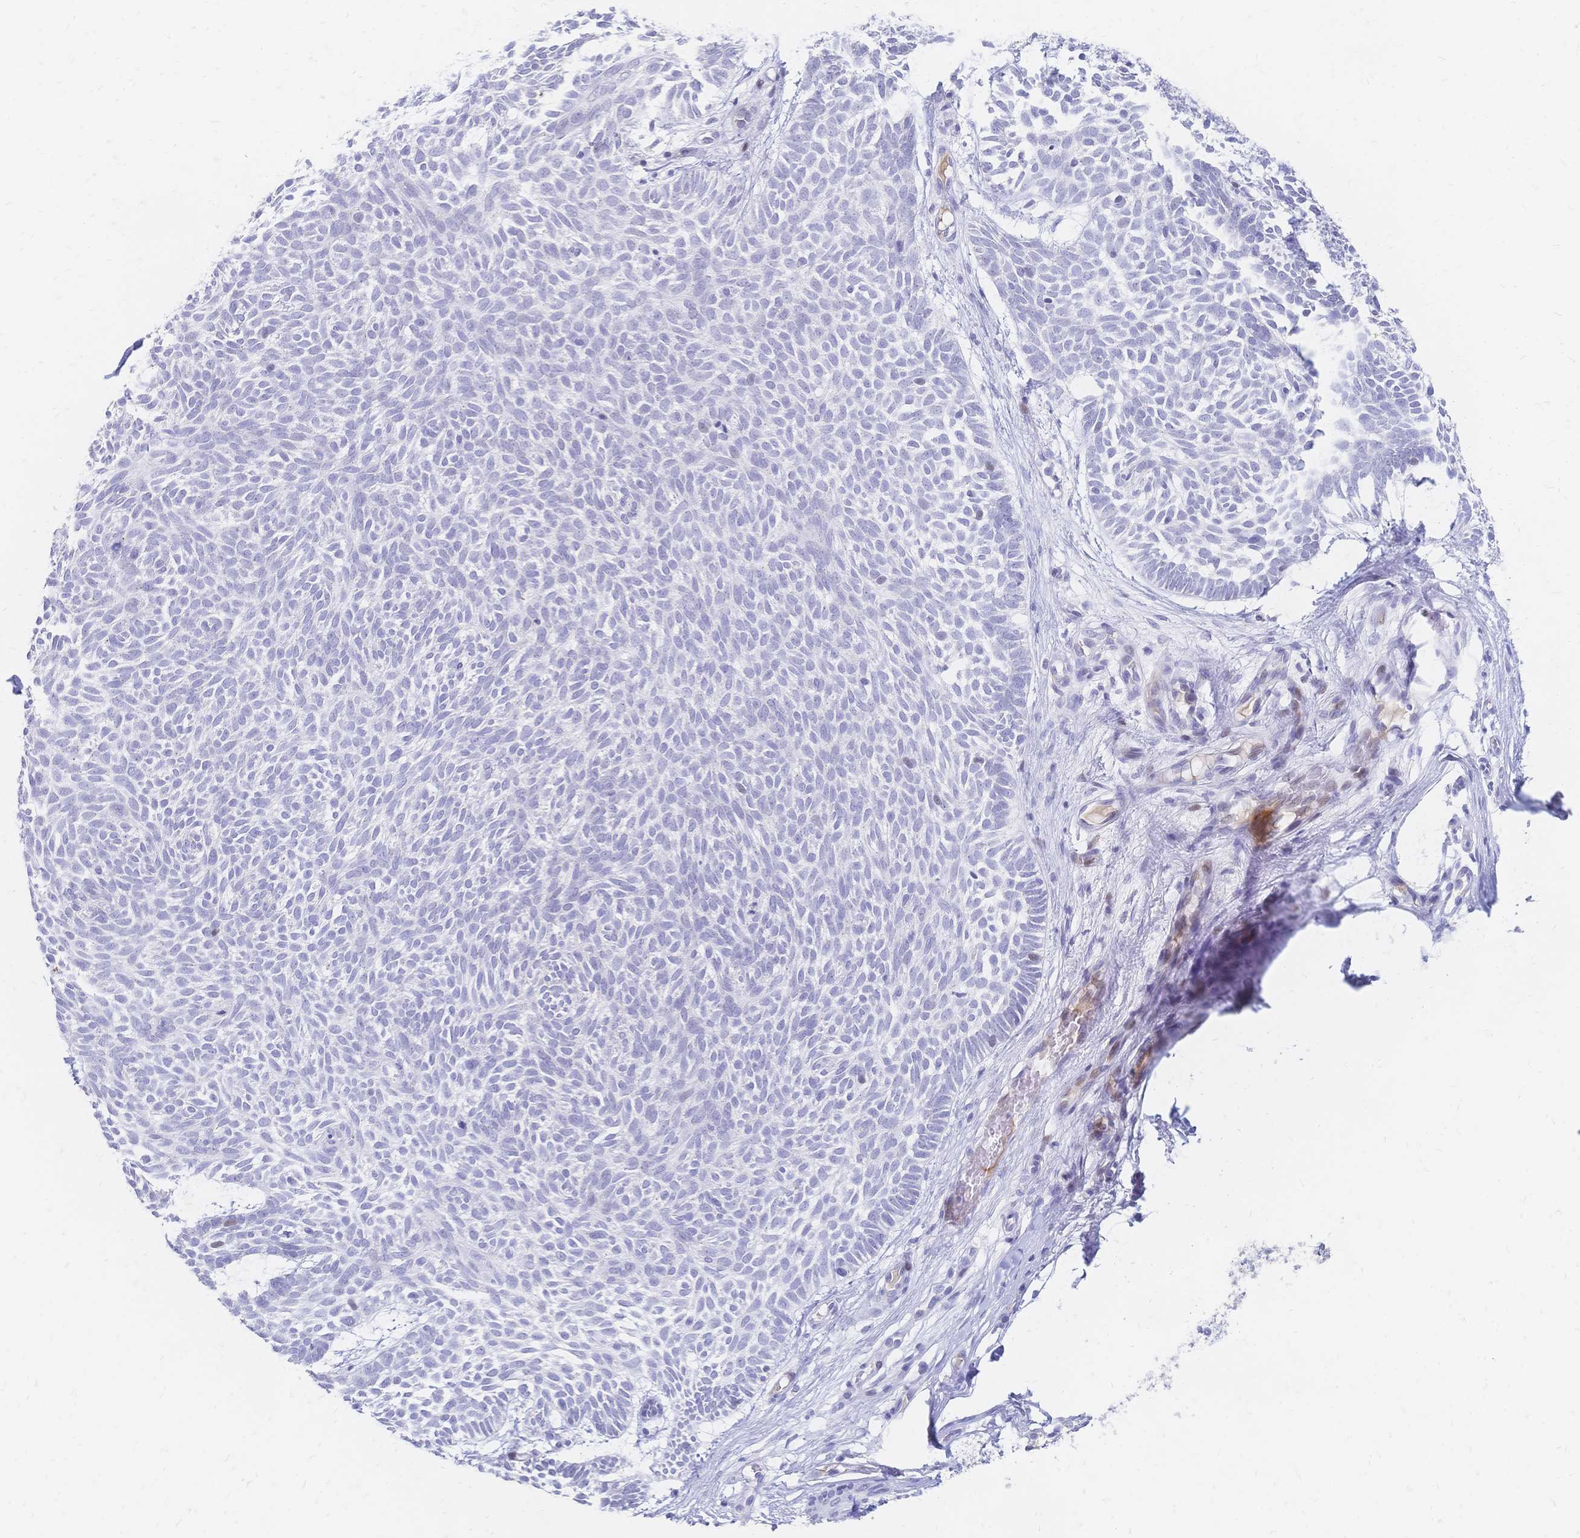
{"staining": {"intensity": "negative", "quantity": "none", "location": "none"}, "tissue": "skin cancer", "cell_type": "Tumor cells", "image_type": "cancer", "snomed": [{"axis": "morphology", "description": "Basal cell carcinoma"}, {"axis": "topography", "description": "Skin"}], "caption": "A micrograph of human basal cell carcinoma (skin) is negative for staining in tumor cells. (Immunohistochemistry, brightfield microscopy, high magnification).", "gene": "PSORS1C2", "patient": {"sex": "male", "age": 89}}